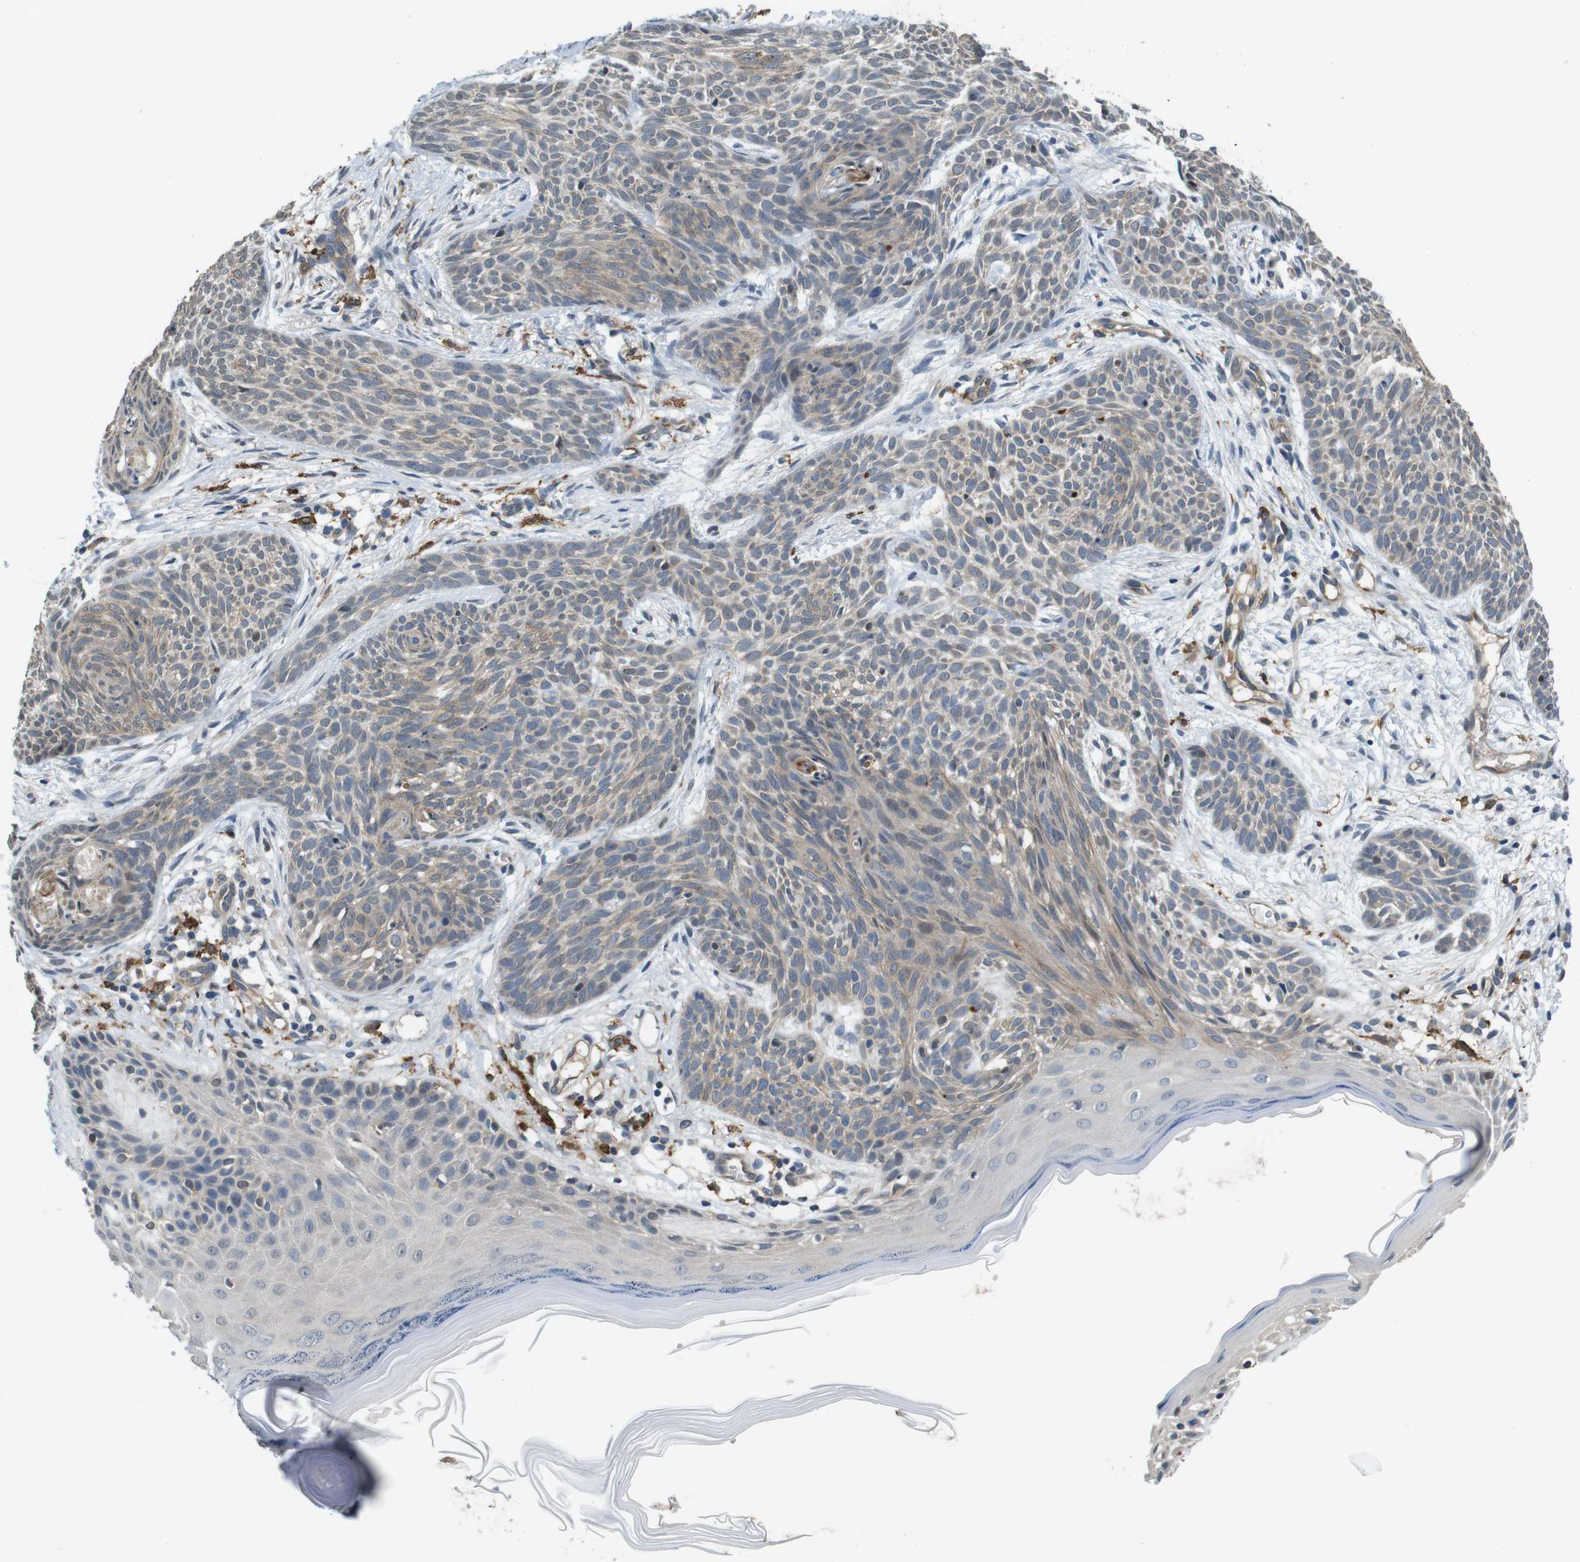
{"staining": {"intensity": "weak", "quantity": ">75%", "location": "cytoplasmic/membranous"}, "tissue": "skin cancer", "cell_type": "Tumor cells", "image_type": "cancer", "snomed": [{"axis": "morphology", "description": "Basal cell carcinoma"}, {"axis": "topography", "description": "Skin"}], "caption": "Weak cytoplasmic/membranous protein staining is identified in approximately >75% of tumor cells in skin basal cell carcinoma.", "gene": "CD163L1", "patient": {"sex": "female", "age": 59}}